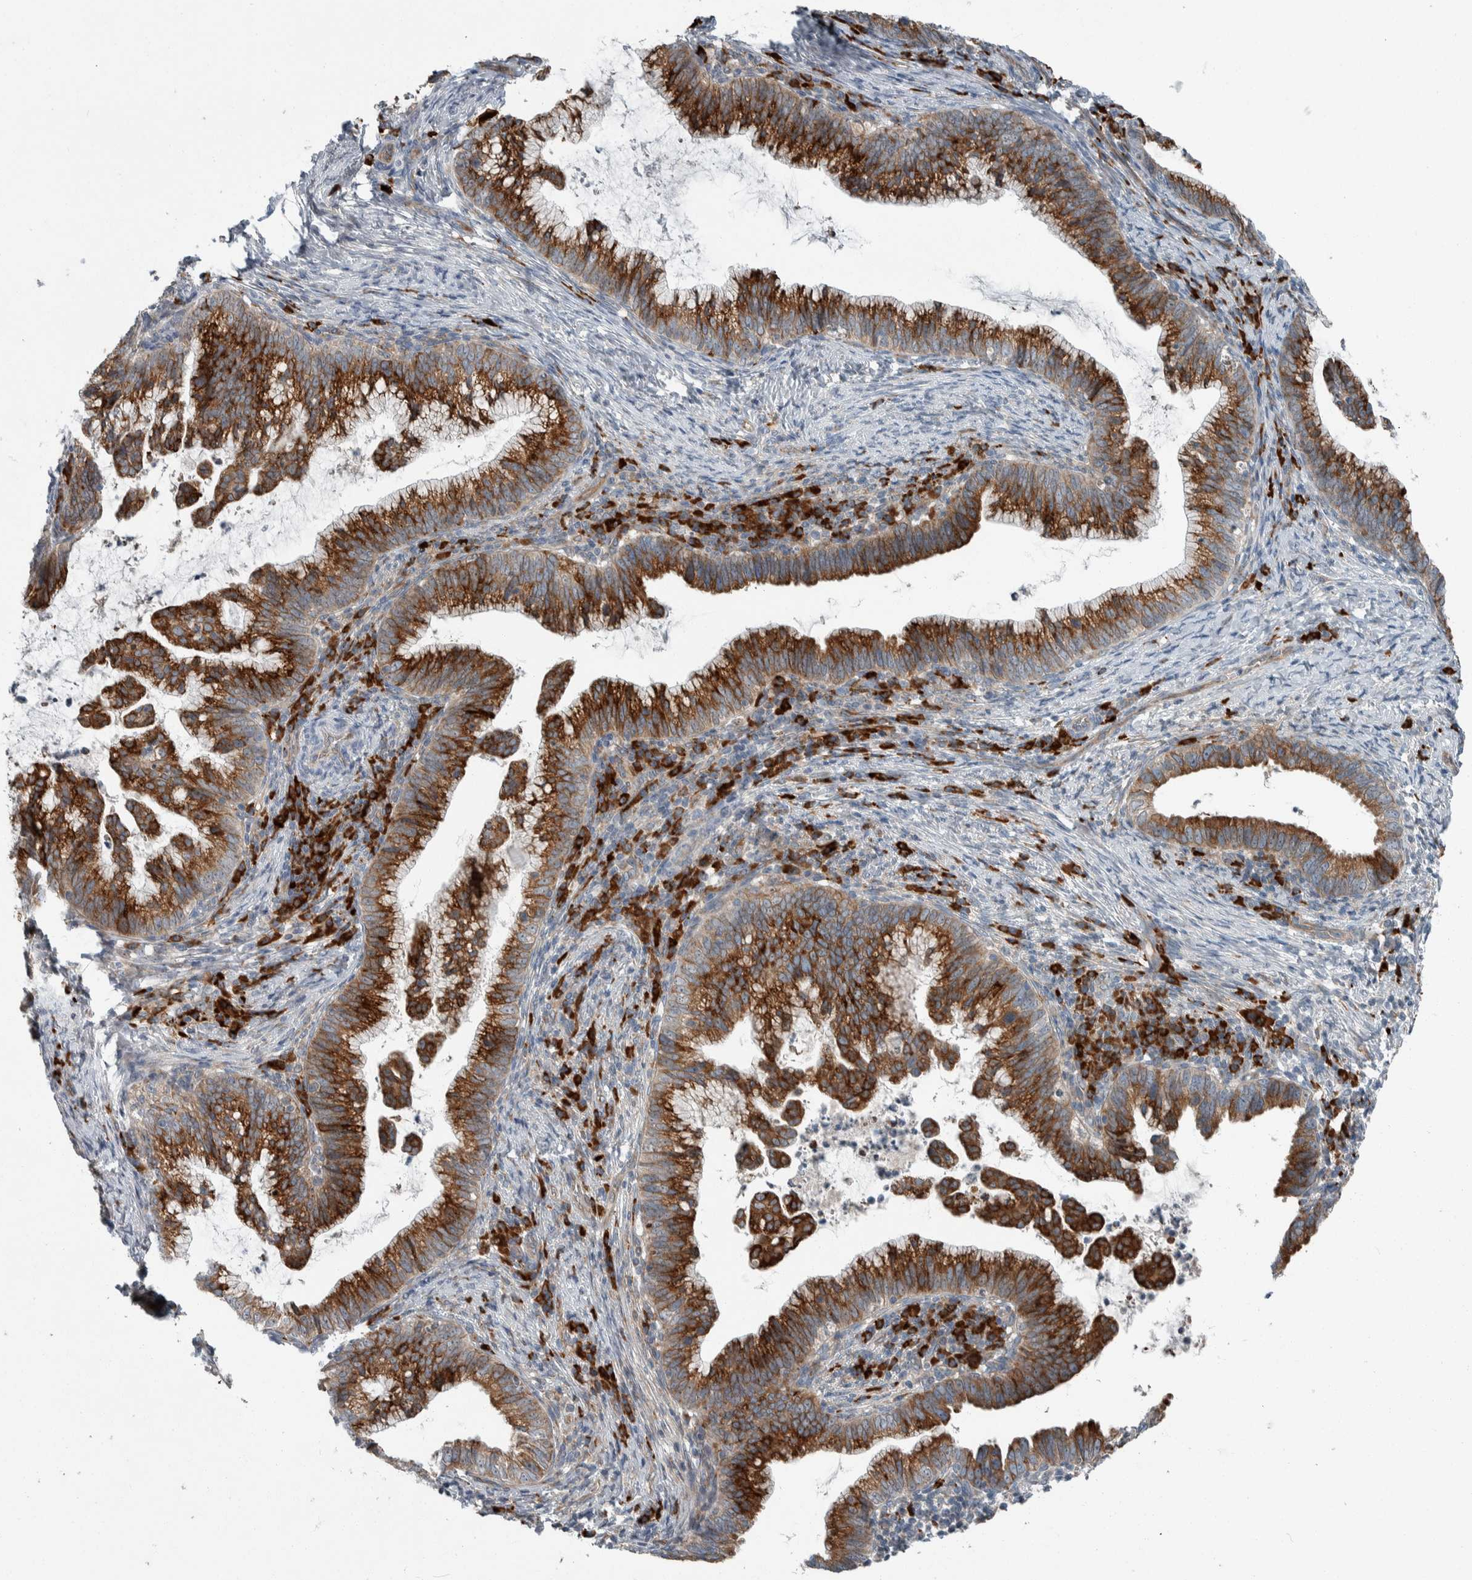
{"staining": {"intensity": "strong", "quantity": ">75%", "location": "cytoplasmic/membranous"}, "tissue": "cervical cancer", "cell_type": "Tumor cells", "image_type": "cancer", "snomed": [{"axis": "morphology", "description": "Adenocarcinoma, NOS"}, {"axis": "topography", "description": "Cervix"}], "caption": "DAB (3,3'-diaminobenzidine) immunohistochemical staining of human adenocarcinoma (cervical) shows strong cytoplasmic/membranous protein expression in about >75% of tumor cells.", "gene": "USP25", "patient": {"sex": "female", "age": 36}}